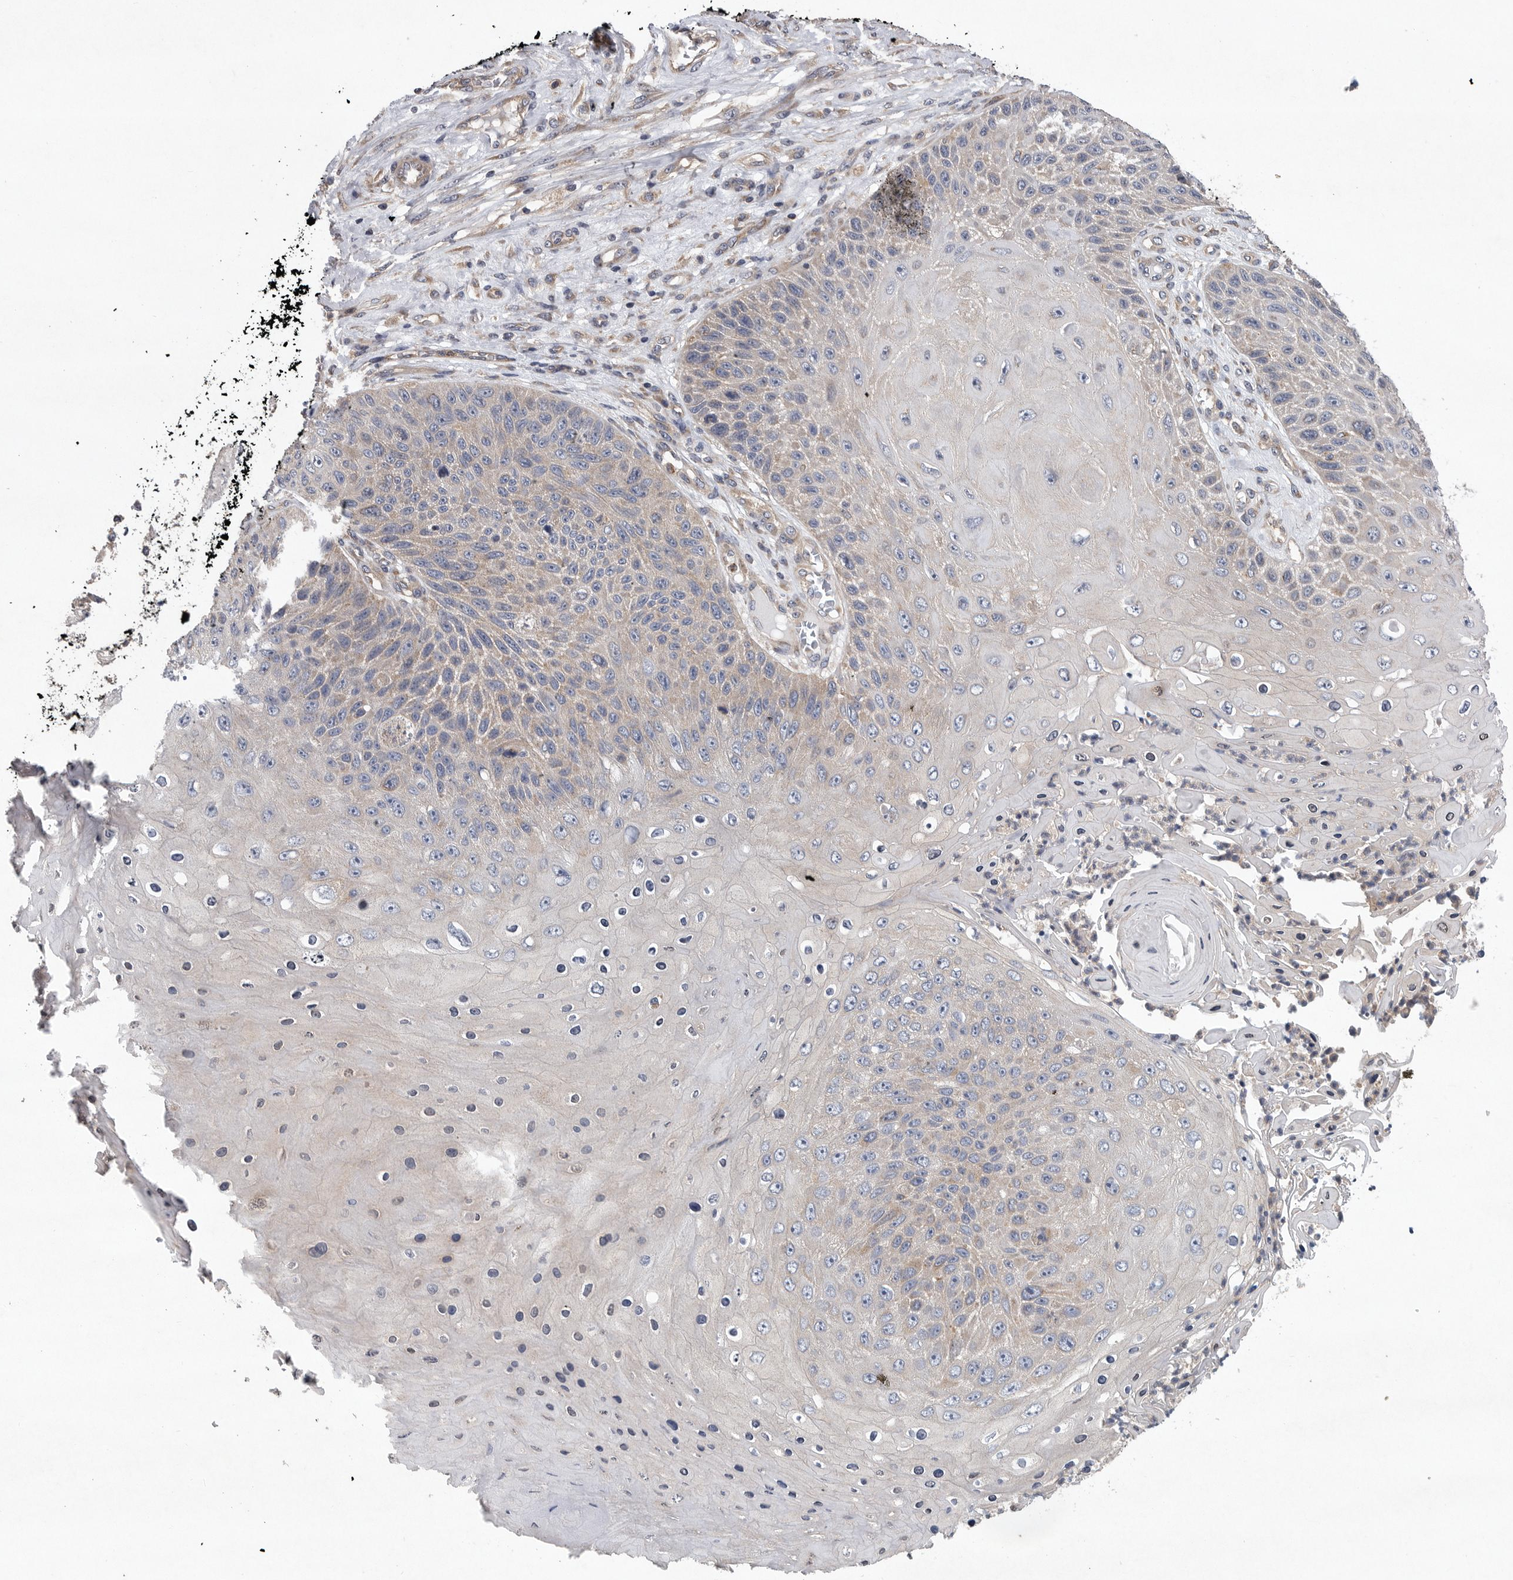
{"staining": {"intensity": "negative", "quantity": "none", "location": "none"}, "tissue": "skin cancer", "cell_type": "Tumor cells", "image_type": "cancer", "snomed": [{"axis": "morphology", "description": "Squamous cell carcinoma, NOS"}, {"axis": "topography", "description": "Skin"}], "caption": "IHC micrograph of neoplastic tissue: skin squamous cell carcinoma stained with DAB shows no significant protein positivity in tumor cells. The staining is performed using DAB brown chromogen with nuclei counter-stained in using hematoxylin.", "gene": "OXR1", "patient": {"sex": "female", "age": 88}}